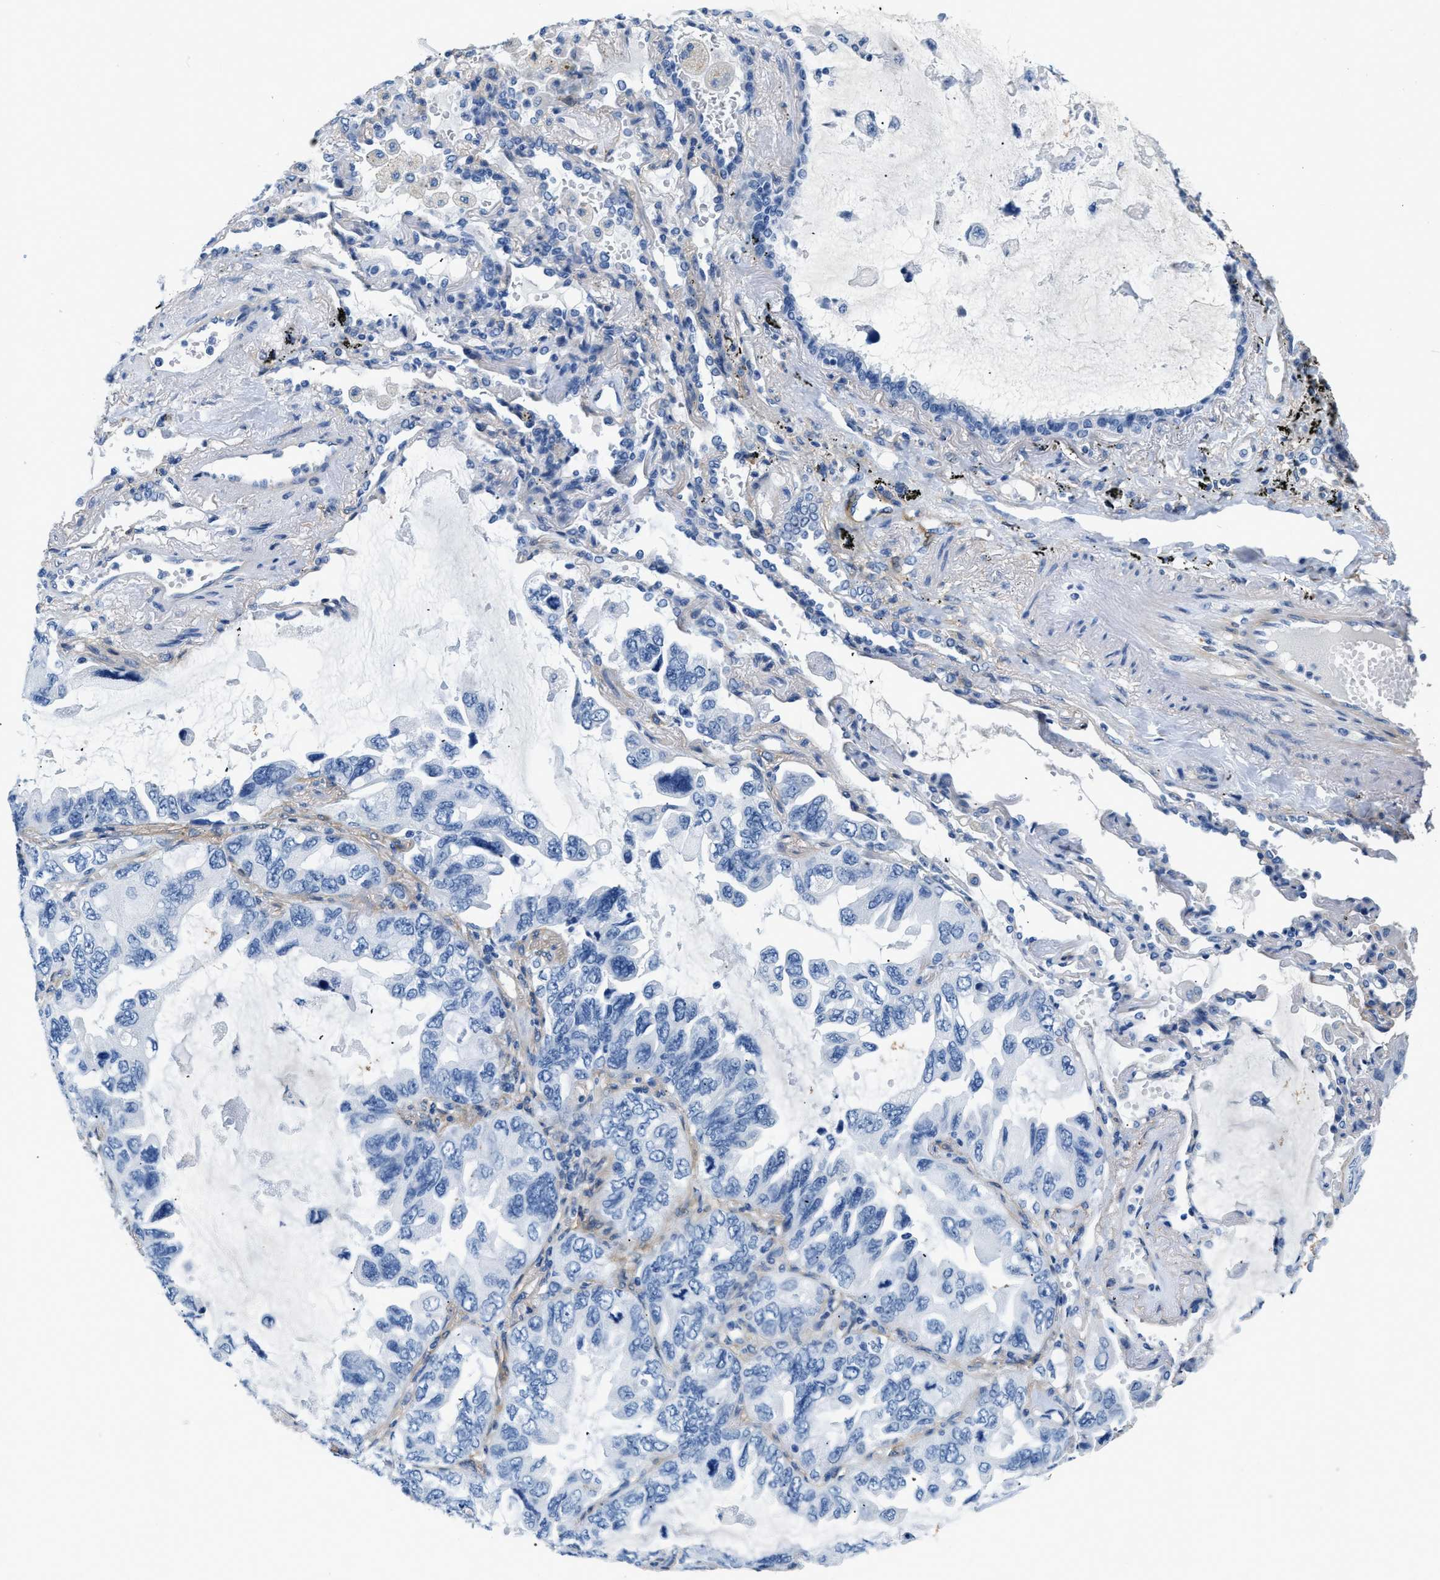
{"staining": {"intensity": "negative", "quantity": "none", "location": "none"}, "tissue": "lung cancer", "cell_type": "Tumor cells", "image_type": "cancer", "snomed": [{"axis": "morphology", "description": "Squamous cell carcinoma, NOS"}, {"axis": "topography", "description": "Lung"}], "caption": "Immunohistochemical staining of human lung cancer demonstrates no significant staining in tumor cells.", "gene": "PDGFRB", "patient": {"sex": "female", "age": 73}}